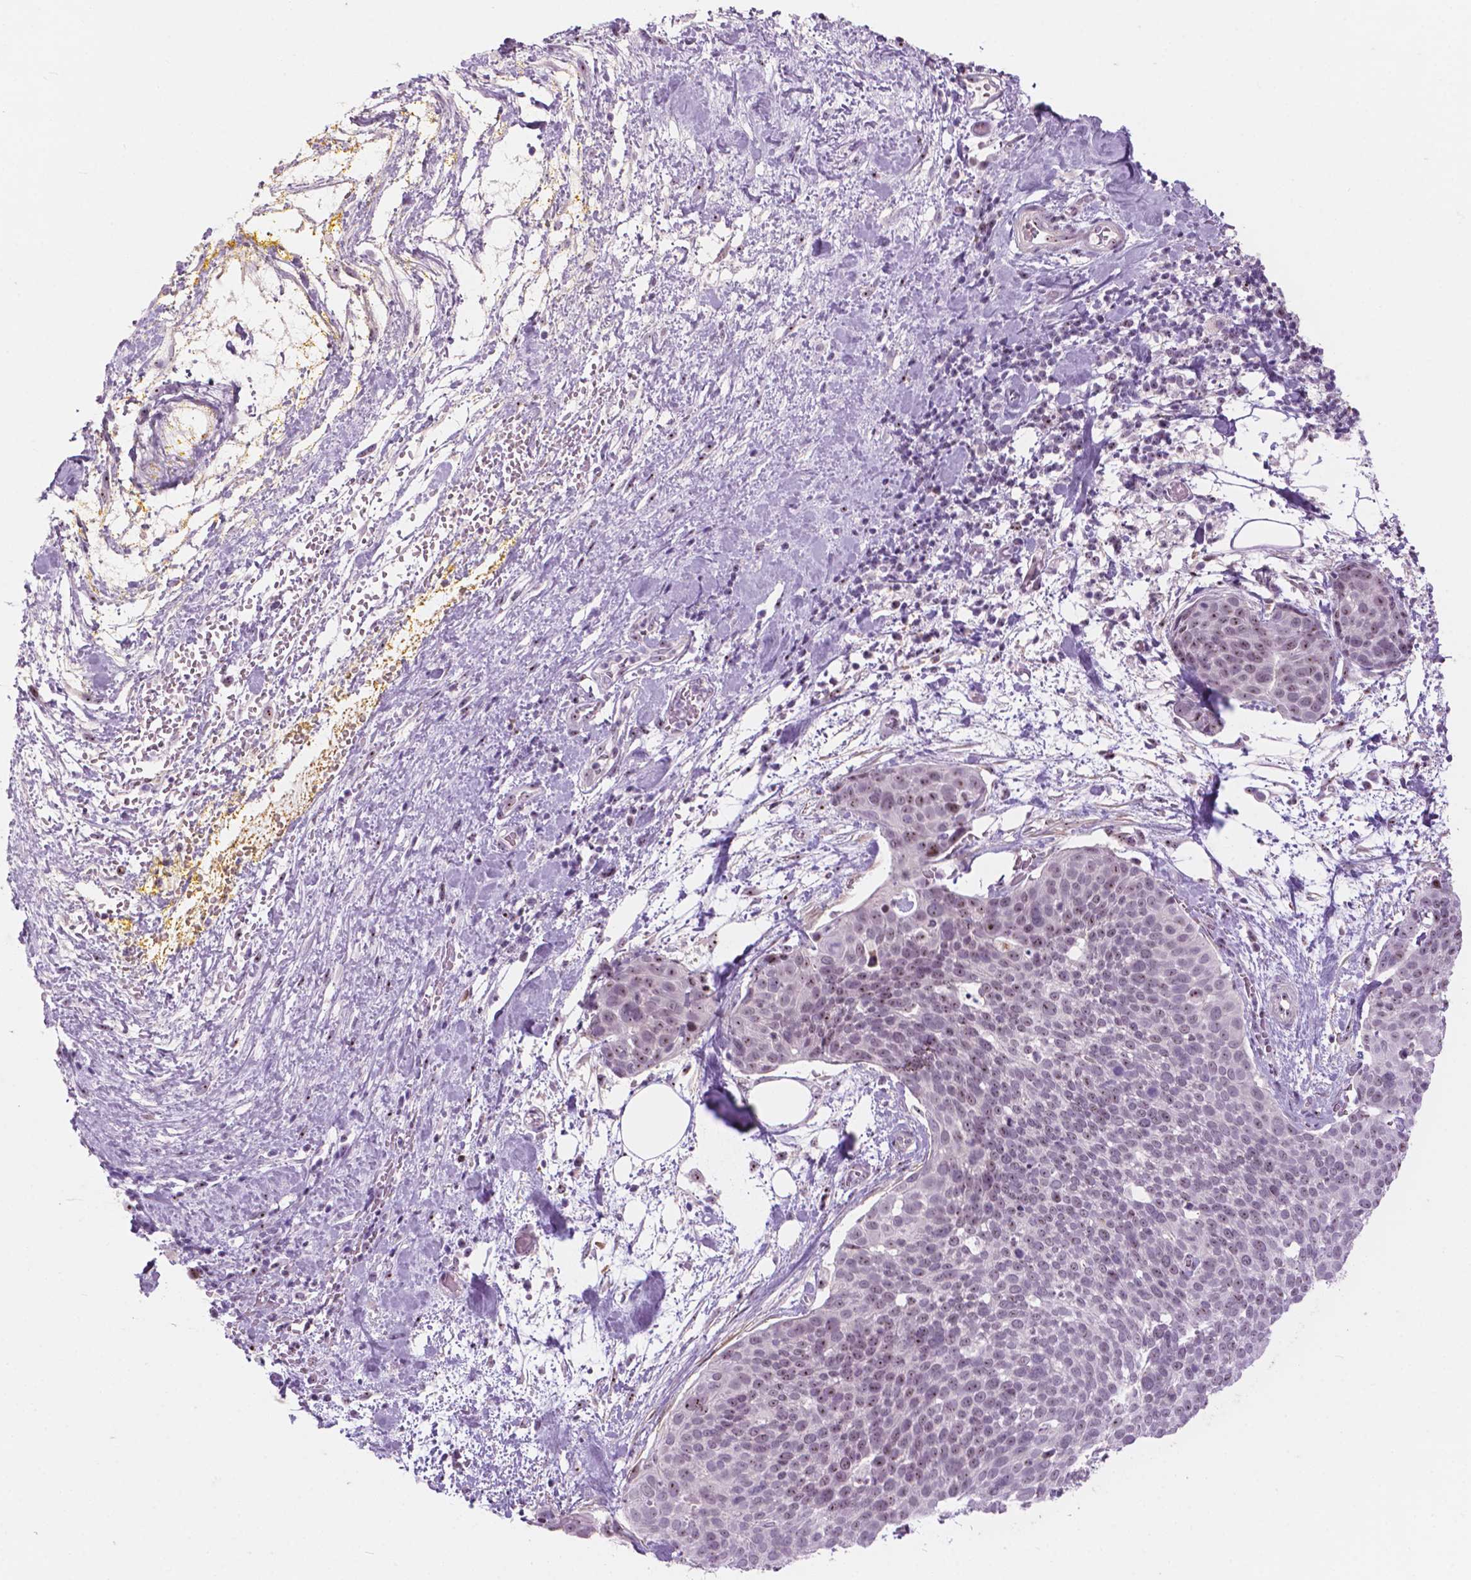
{"staining": {"intensity": "weak", "quantity": "<25%", "location": "nuclear"}, "tissue": "cervical cancer", "cell_type": "Tumor cells", "image_type": "cancer", "snomed": [{"axis": "morphology", "description": "Squamous cell carcinoma, NOS"}, {"axis": "topography", "description": "Cervix"}], "caption": "Tumor cells show no significant positivity in cervical squamous cell carcinoma. The staining is performed using DAB (3,3'-diaminobenzidine) brown chromogen with nuclei counter-stained in using hematoxylin.", "gene": "ZNF853", "patient": {"sex": "female", "age": 39}}